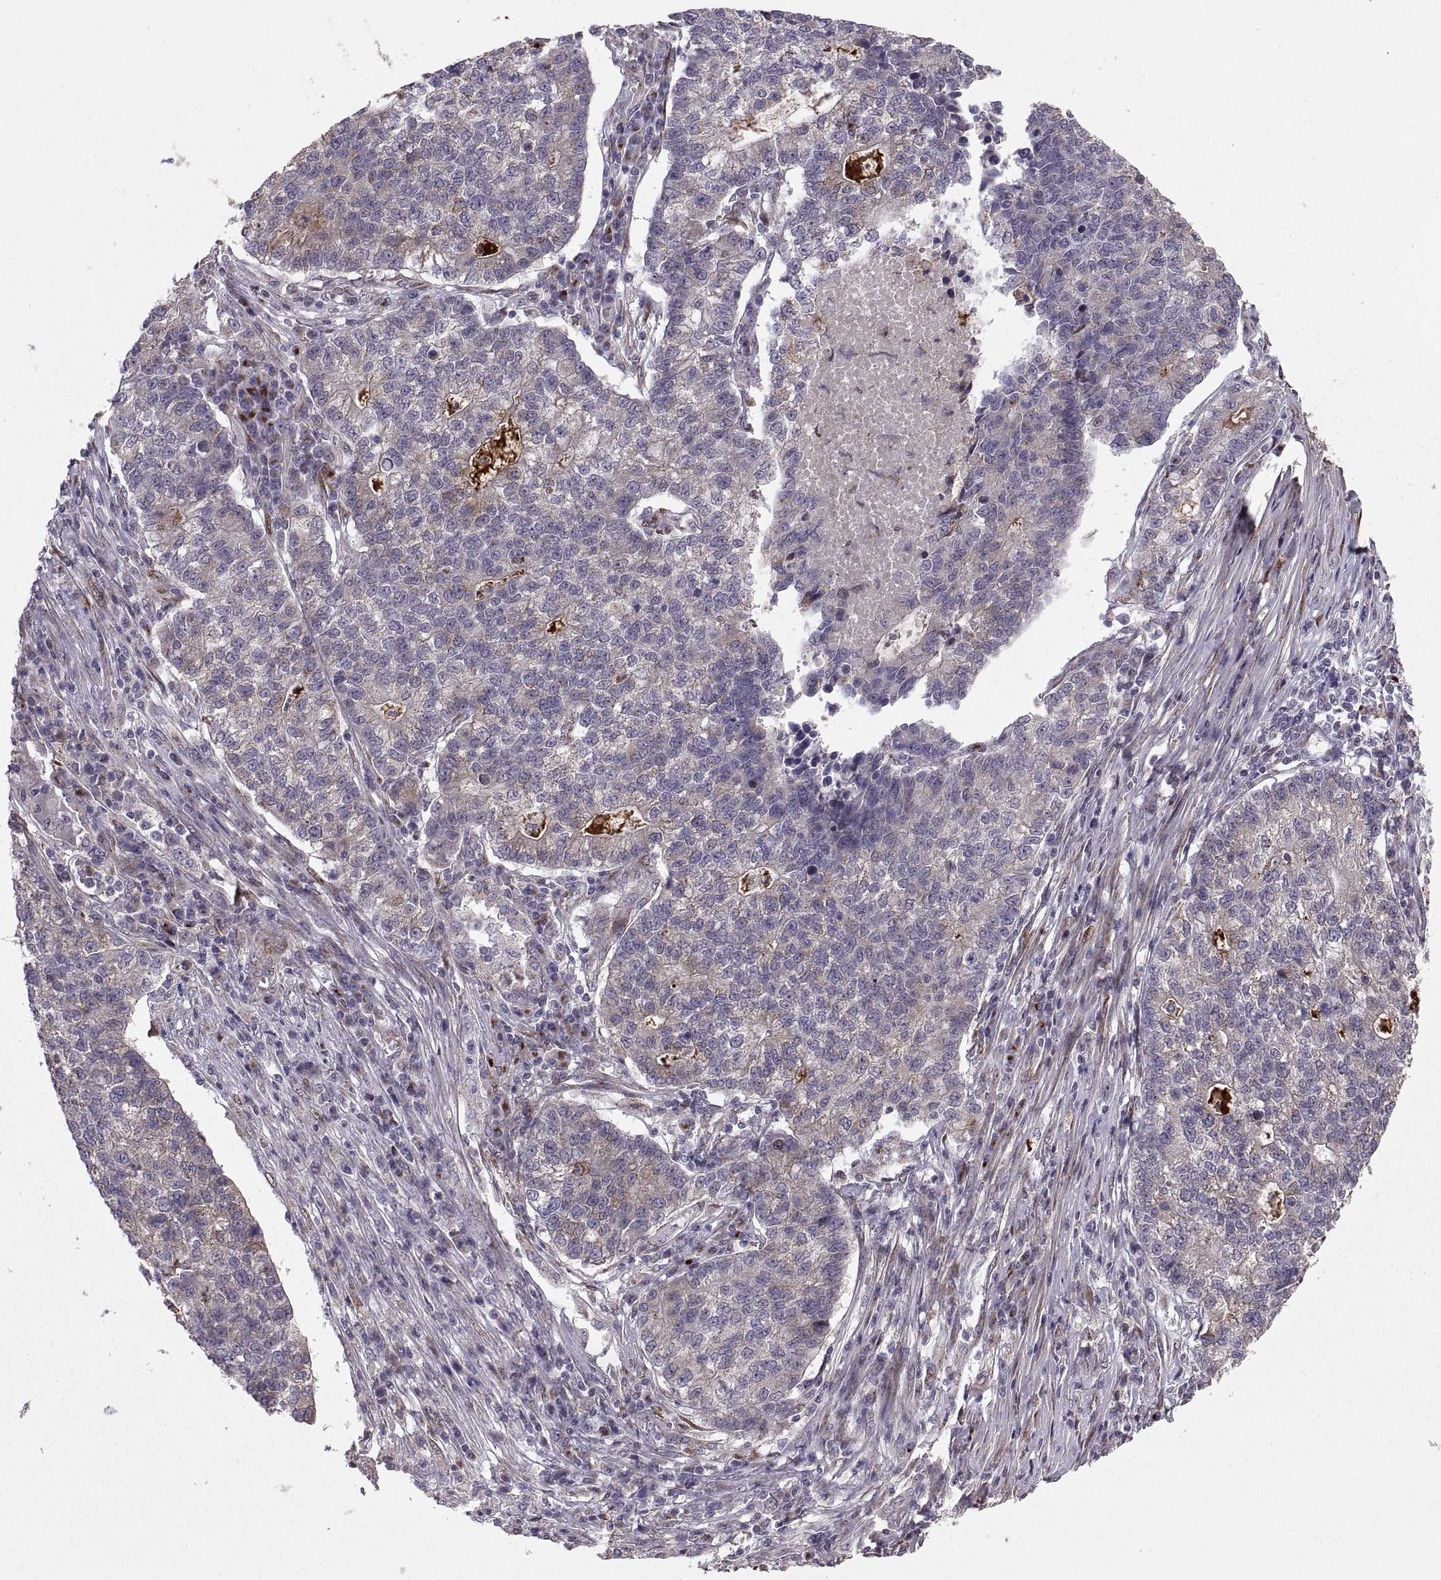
{"staining": {"intensity": "weak", "quantity": "<25%", "location": "cytoplasmic/membranous"}, "tissue": "lung cancer", "cell_type": "Tumor cells", "image_type": "cancer", "snomed": [{"axis": "morphology", "description": "Adenocarcinoma, NOS"}, {"axis": "topography", "description": "Lung"}], "caption": "IHC micrograph of neoplastic tissue: lung cancer stained with DAB (3,3'-diaminobenzidine) demonstrates no significant protein staining in tumor cells.", "gene": "TESC", "patient": {"sex": "male", "age": 57}}